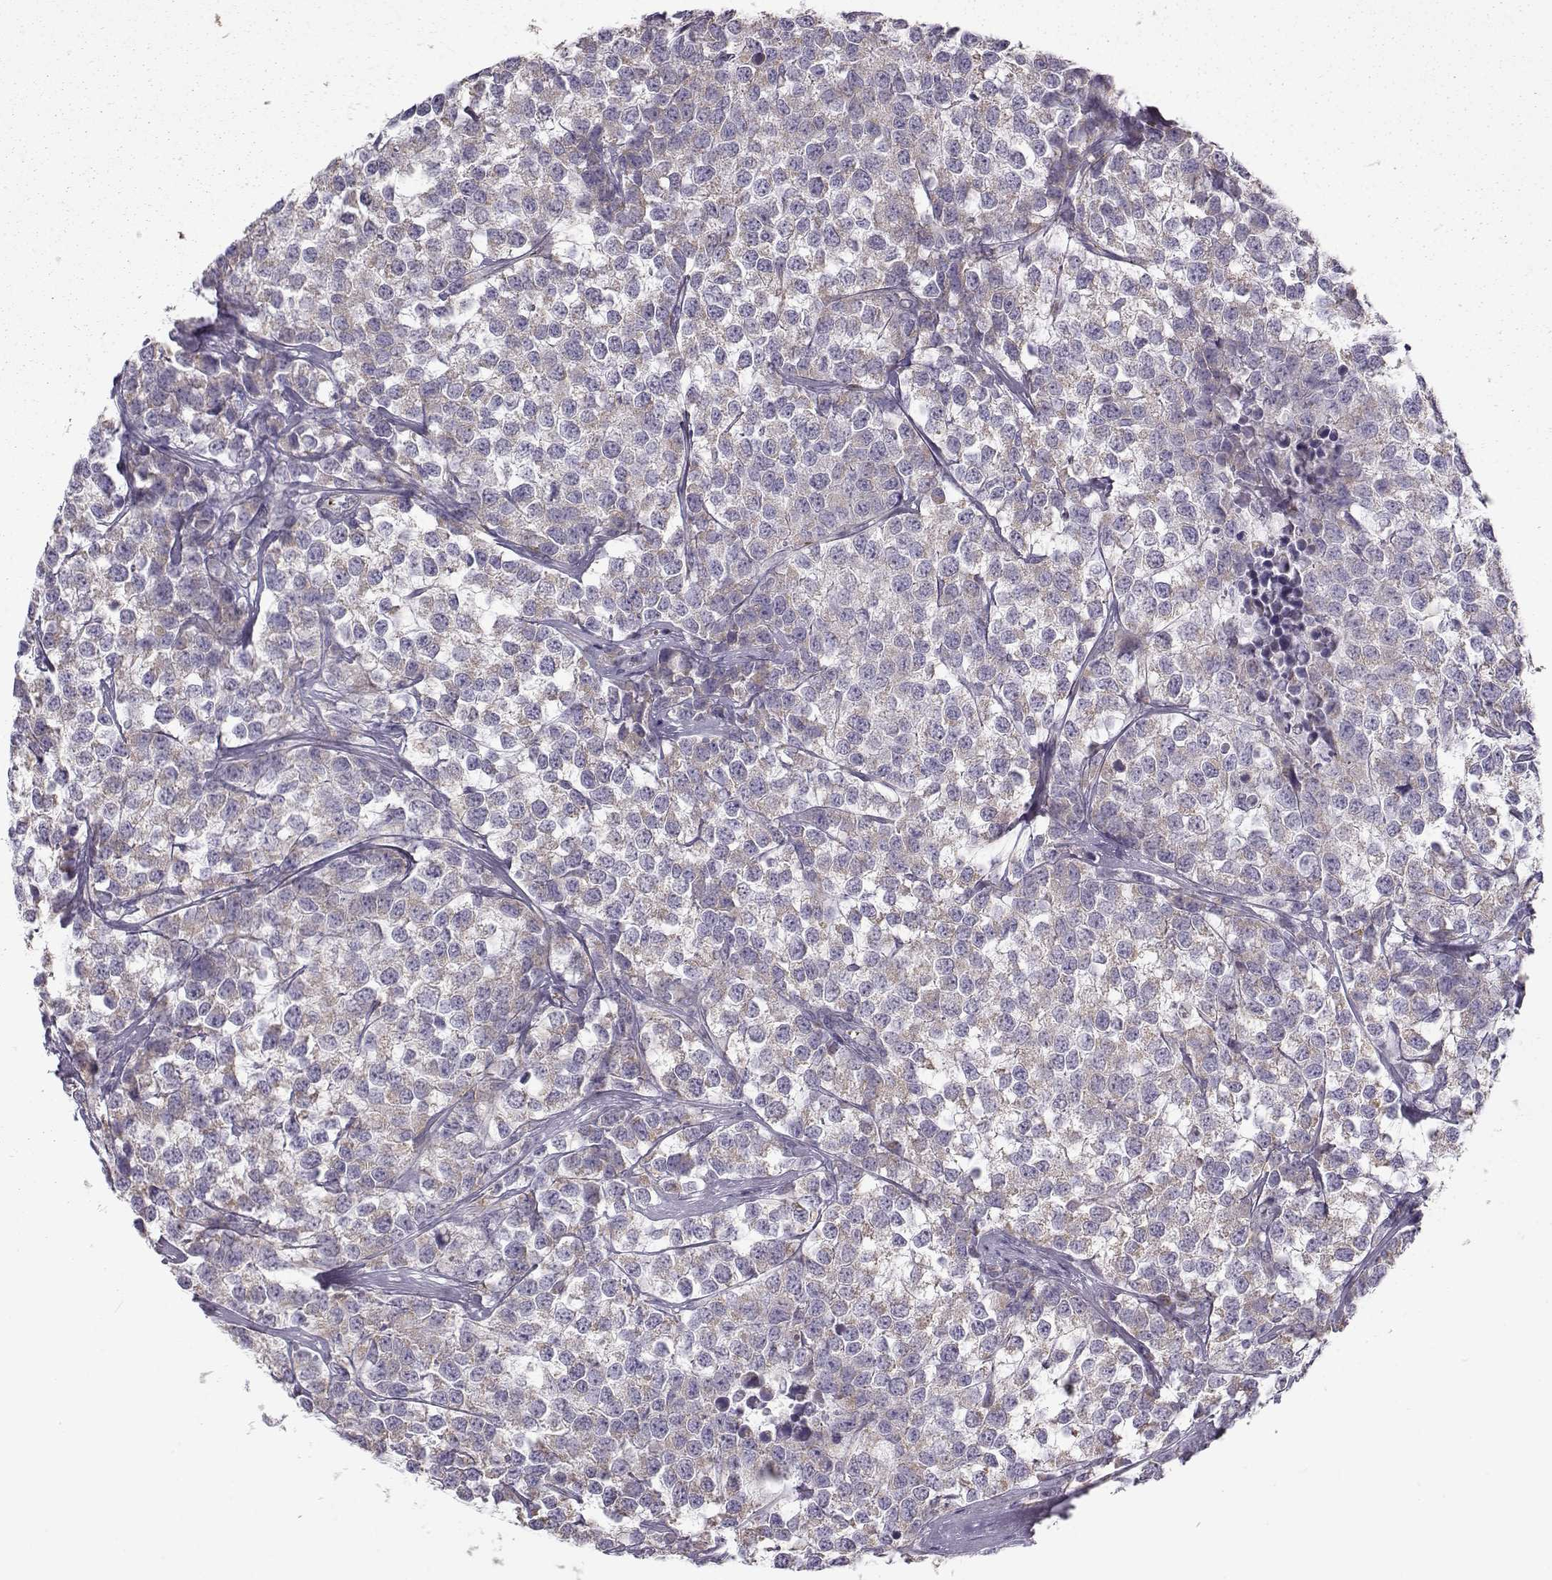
{"staining": {"intensity": "negative", "quantity": "none", "location": "none"}, "tissue": "testis cancer", "cell_type": "Tumor cells", "image_type": "cancer", "snomed": [{"axis": "morphology", "description": "Seminoma, NOS"}, {"axis": "topography", "description": "Testis"}], "caption": "An IHC micrograph of testis cancer is shown. There is no staining in tumor cells of testis cancer.", "gene": "KLF17", "patient": {"sex": "male", "age": 59}}